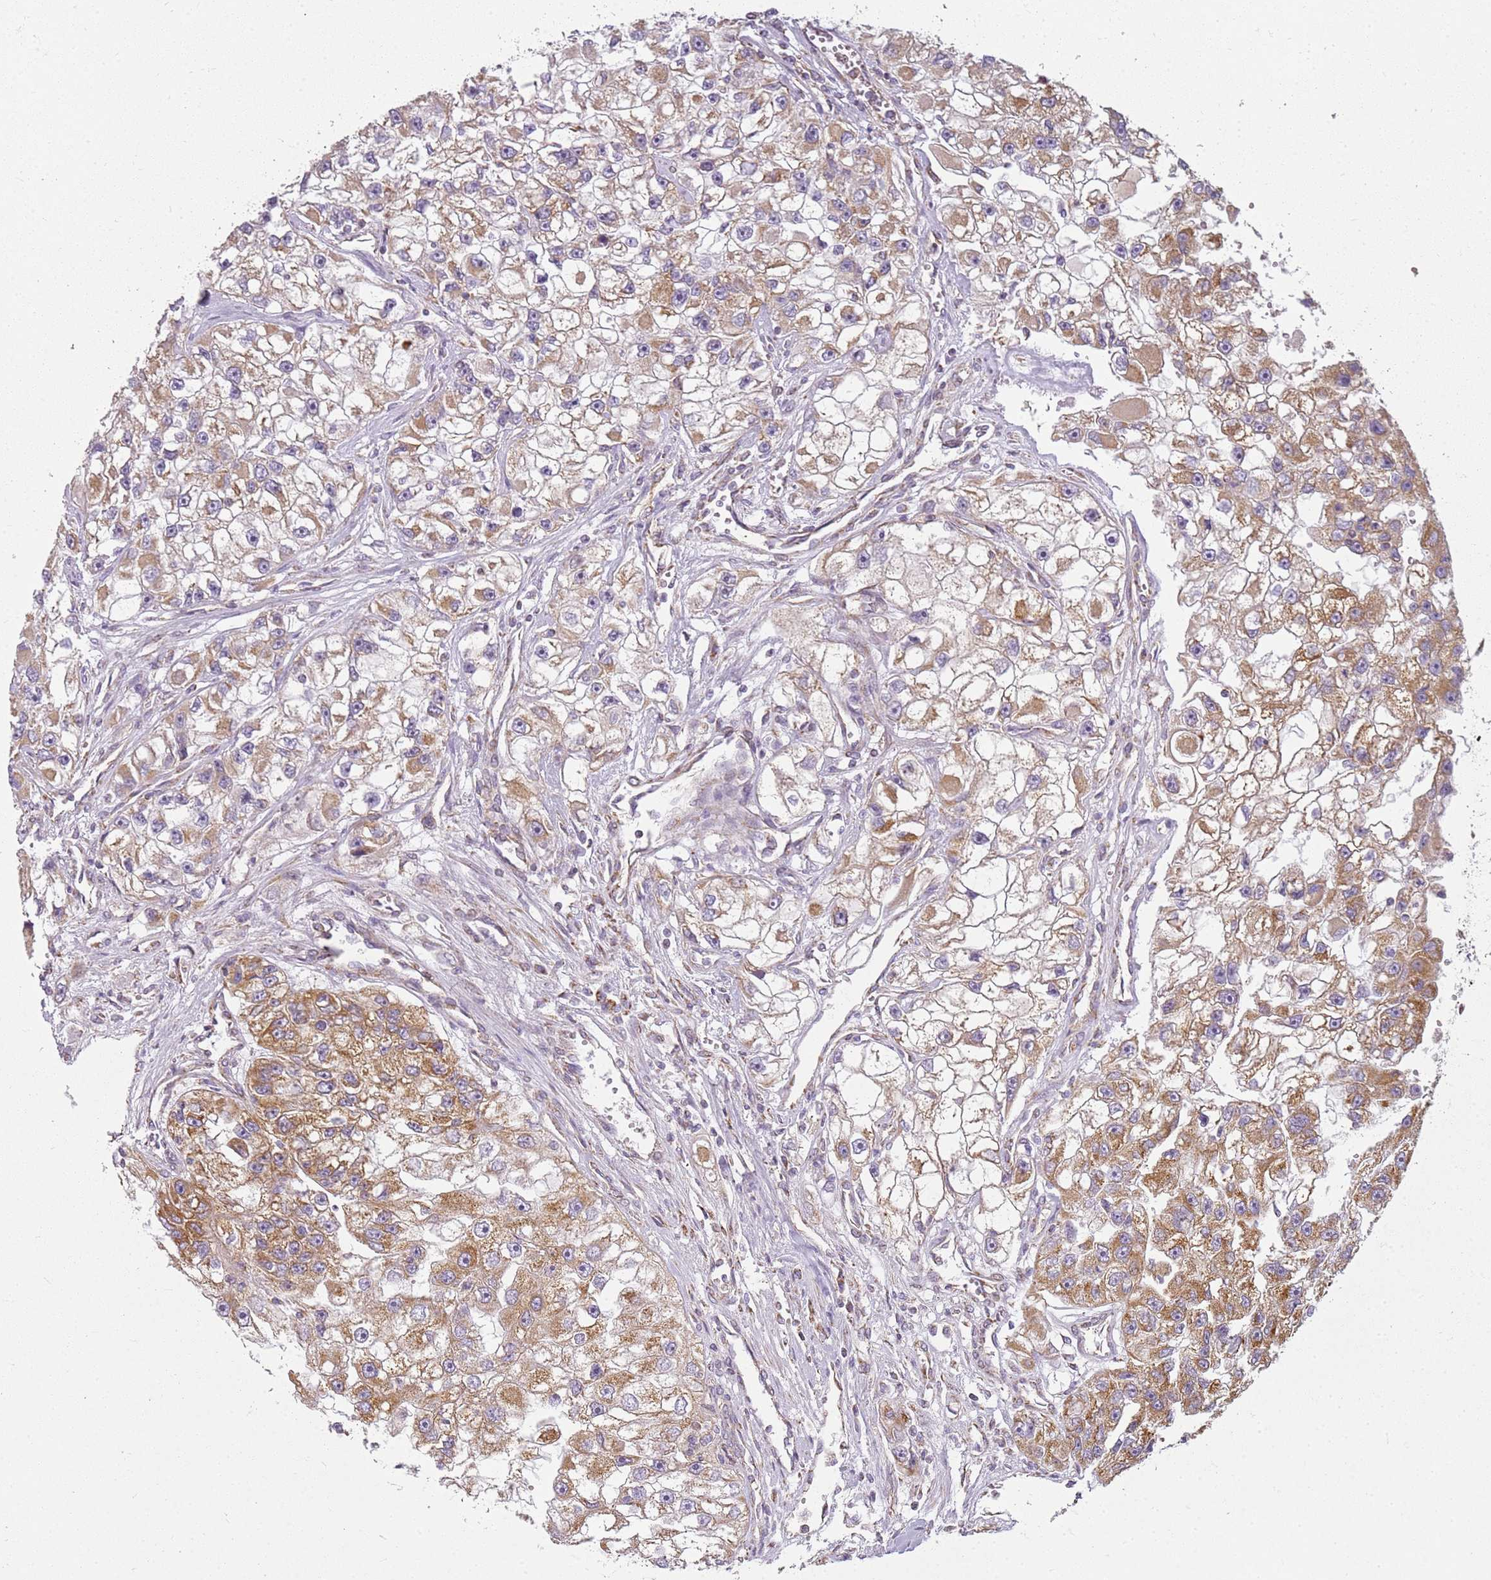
{"staining": {"intensity": "moderate", "quantity": ">75%", "location": "cytoplasmic/membranous"}, "tissue": "renal cancer", "cell_type": "Tumor cells", "image_type": "cancer", "snomed": [{"axis": "morphology", "description": "Adenocarcinoma, NOS"}, {"axis": "topography", "description": "Kidney"}], "caption": "The photomicrograph reveals a brown stain indicating the presence of a protein in the cytoplasmic/membranous of tumor cells in renal cancer. (Brightfield microscopy of DAB IHC at high magnification).", "gene": "TMEM200C", "patient": {"sex": "male", "age": 63}}